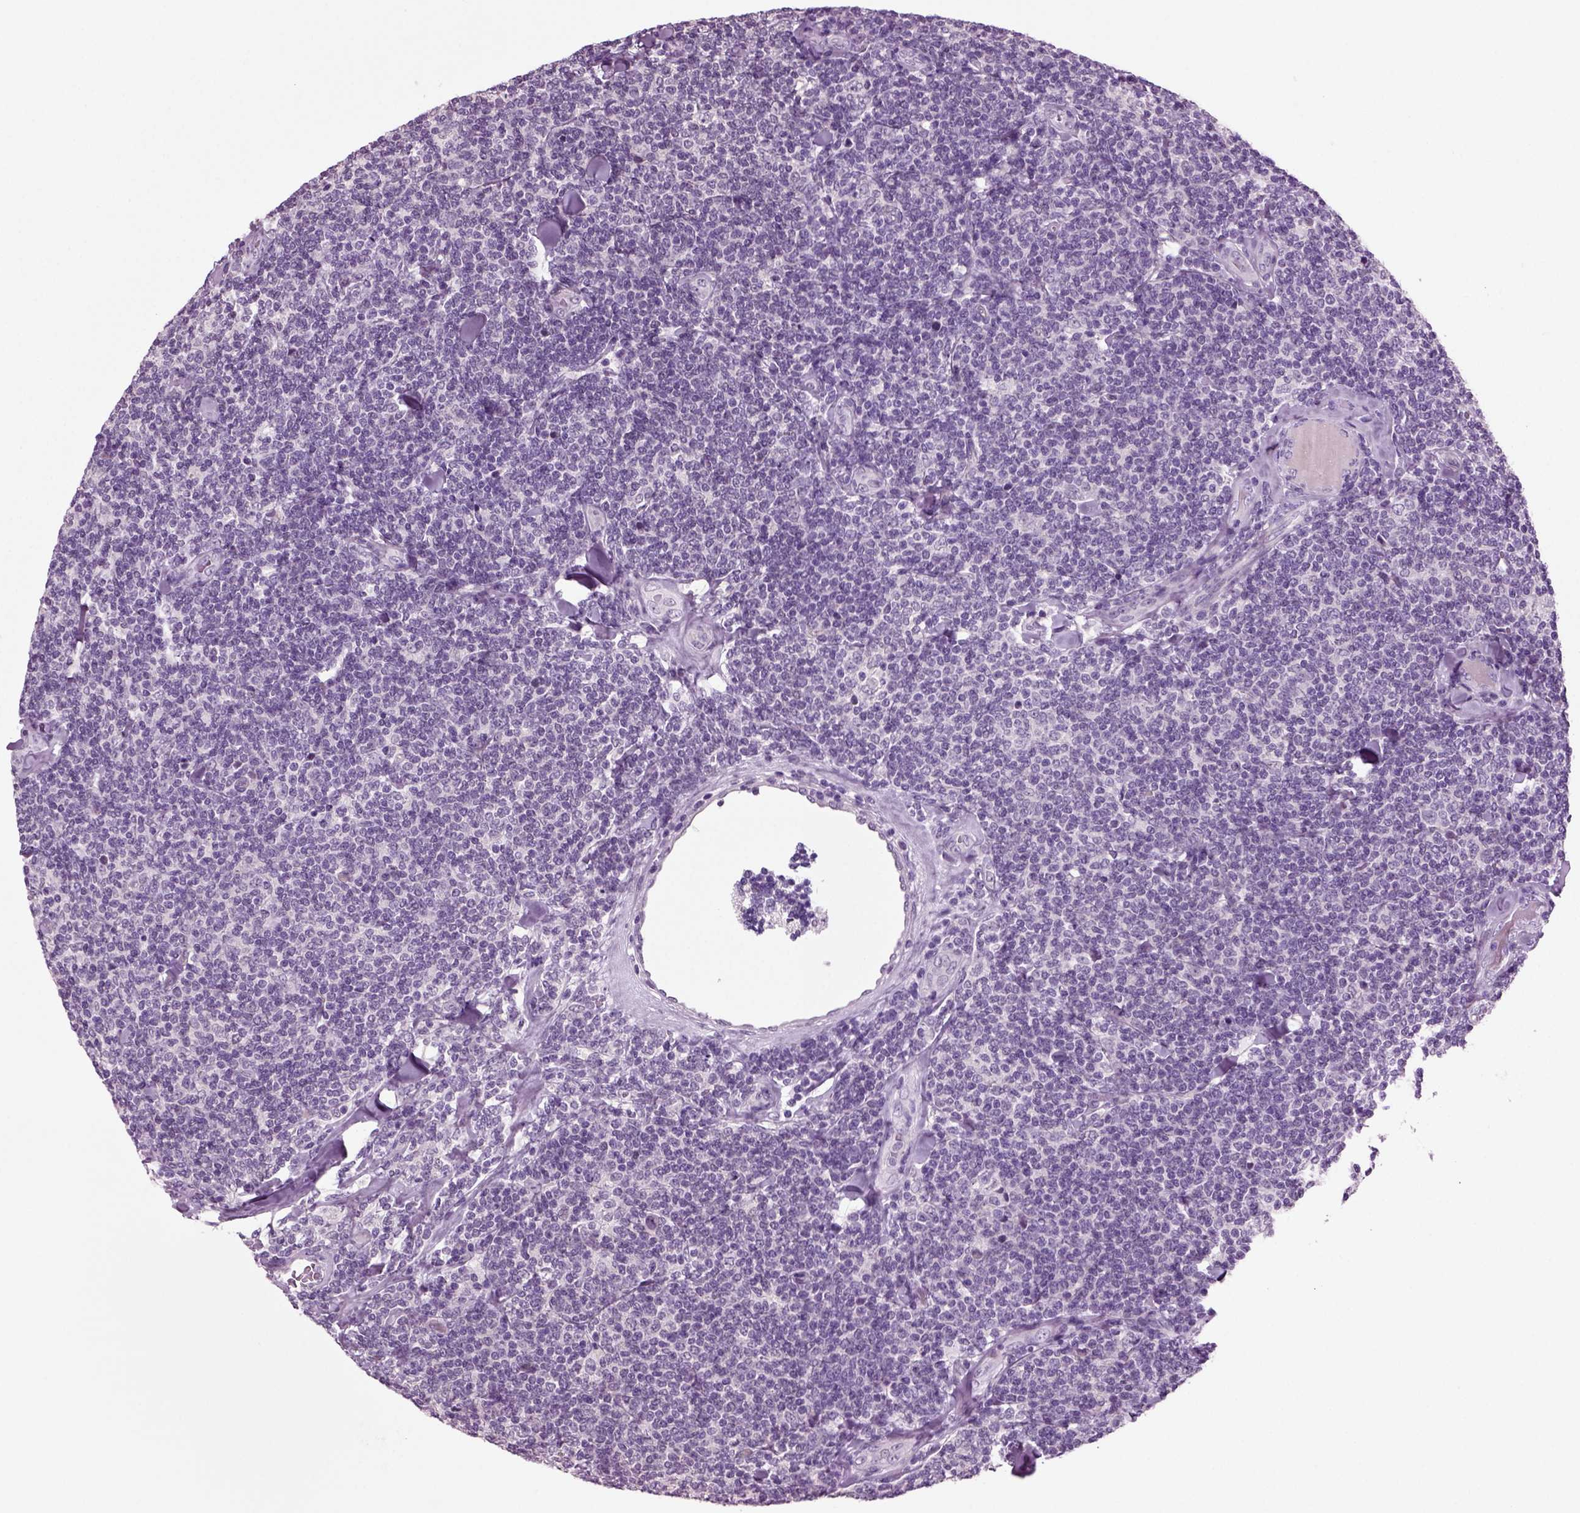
{"staining": {"intensity": "negative", "quantity": "none", "location": "none"}, "tissue": "lymphoma", "cell_type": "Tumor cells", "image_type": "cancer", "snomed": [{"axis": "morphology", "description": "Malignant lymphoma, non-Hodgkin's type, Low grade"}, {"axis": "topography", "description": "Lymph node"}], "caption": "Tumor cells are negative for protein expression in human malignant lymphoma, non-Hodgkin's type (low-grade). (DAB (3,3'-diaminobenzidine) immunohistochemistry, high magnification).", "gene": "COL9A2", "patient": {"sex": "female", "age": 56}}